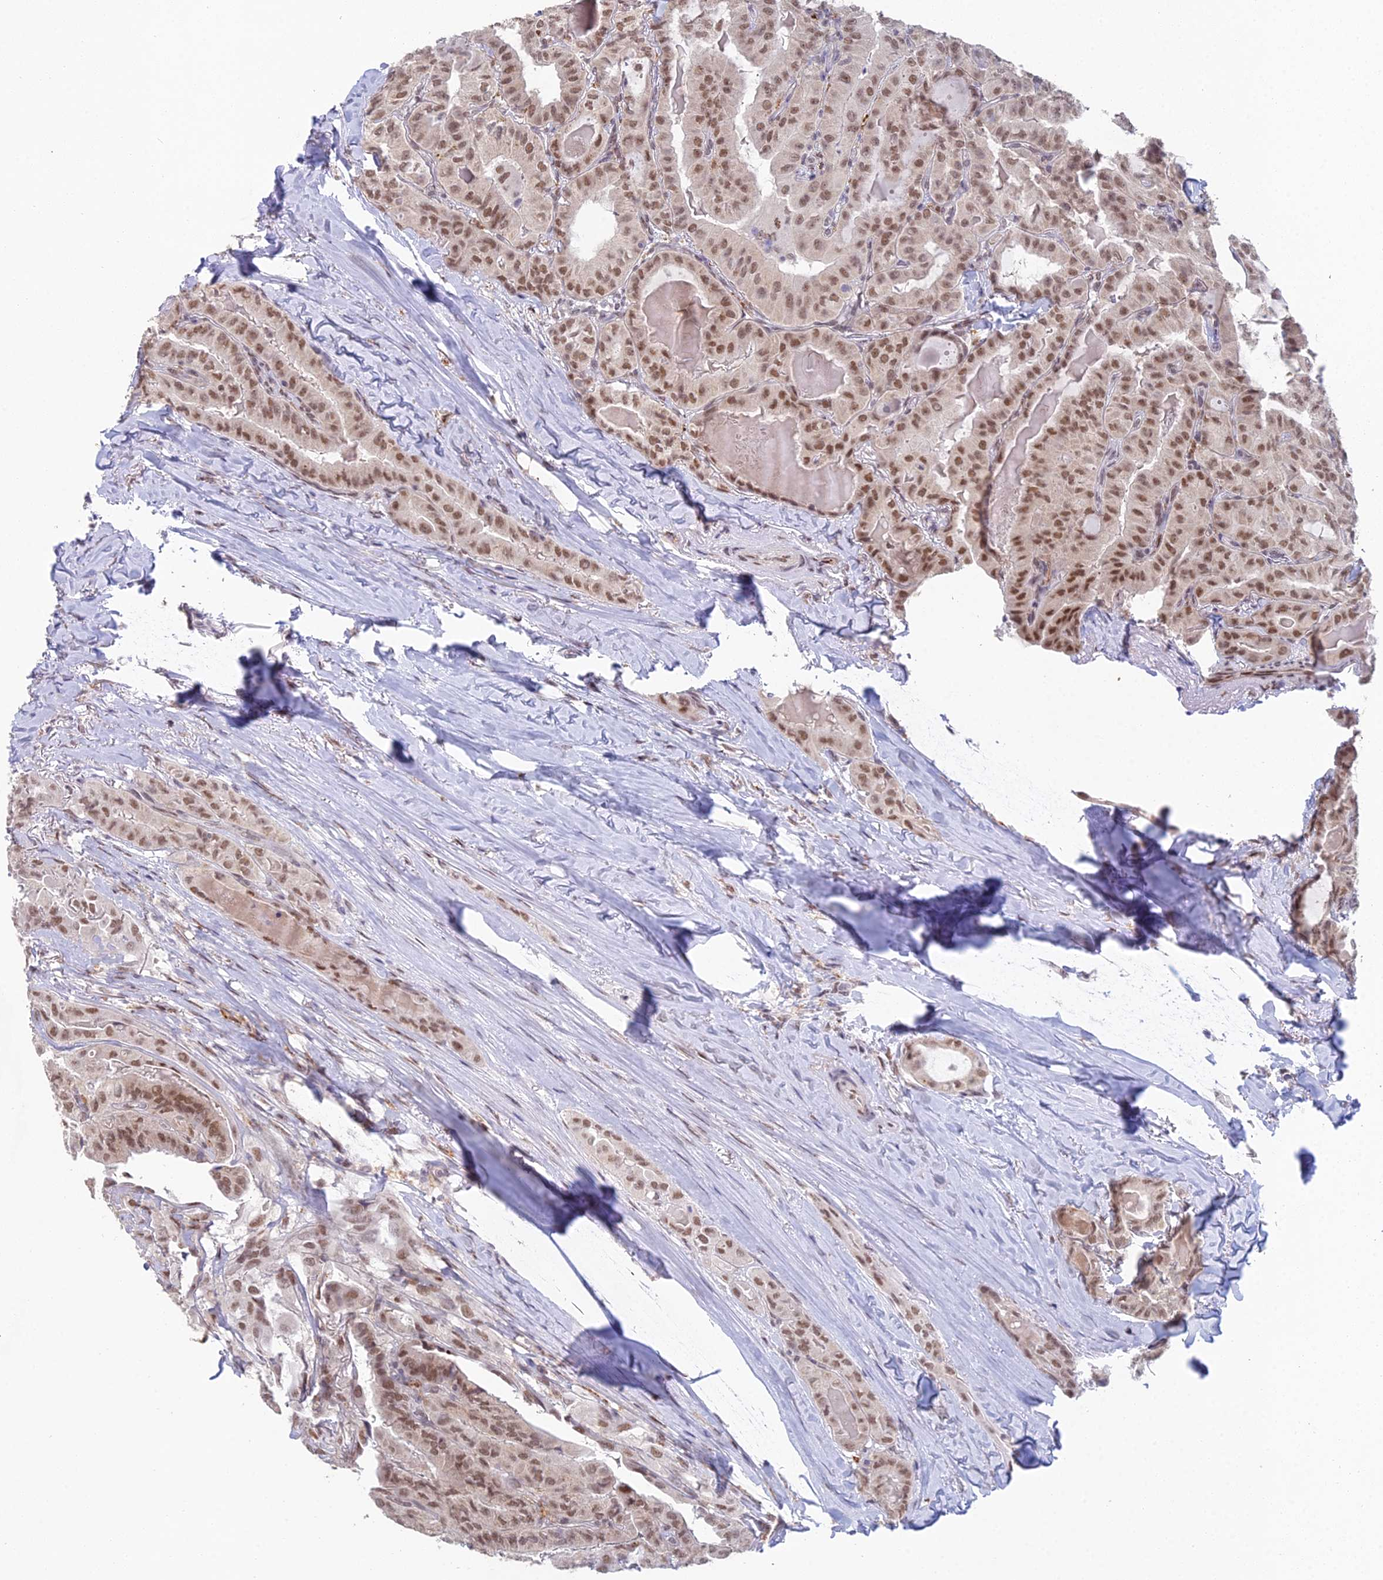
{"staining": {"intensity": "moderate", "quantity": ">75%", "location": "nuclear"}, "tissue": "thyroid cancer", "cell_type": "Tumor cells", "image_type": "cancer", "snomed": [{"axis": "morphology", "description": "Papillary adenocarcinoma, NOS"}, {"axis": "topography", "description": "Thyroid gland"}], "caption": "DAB (3,3'-diaminobenzidine) immunohistochemical staining of human papillary adenocarcinoma (thyroid) shows moderate nuclear protein staining in about >75% of tumor cells.", "gene": "ABHD17A", "patient": {"sex": "female", "age": 68}}